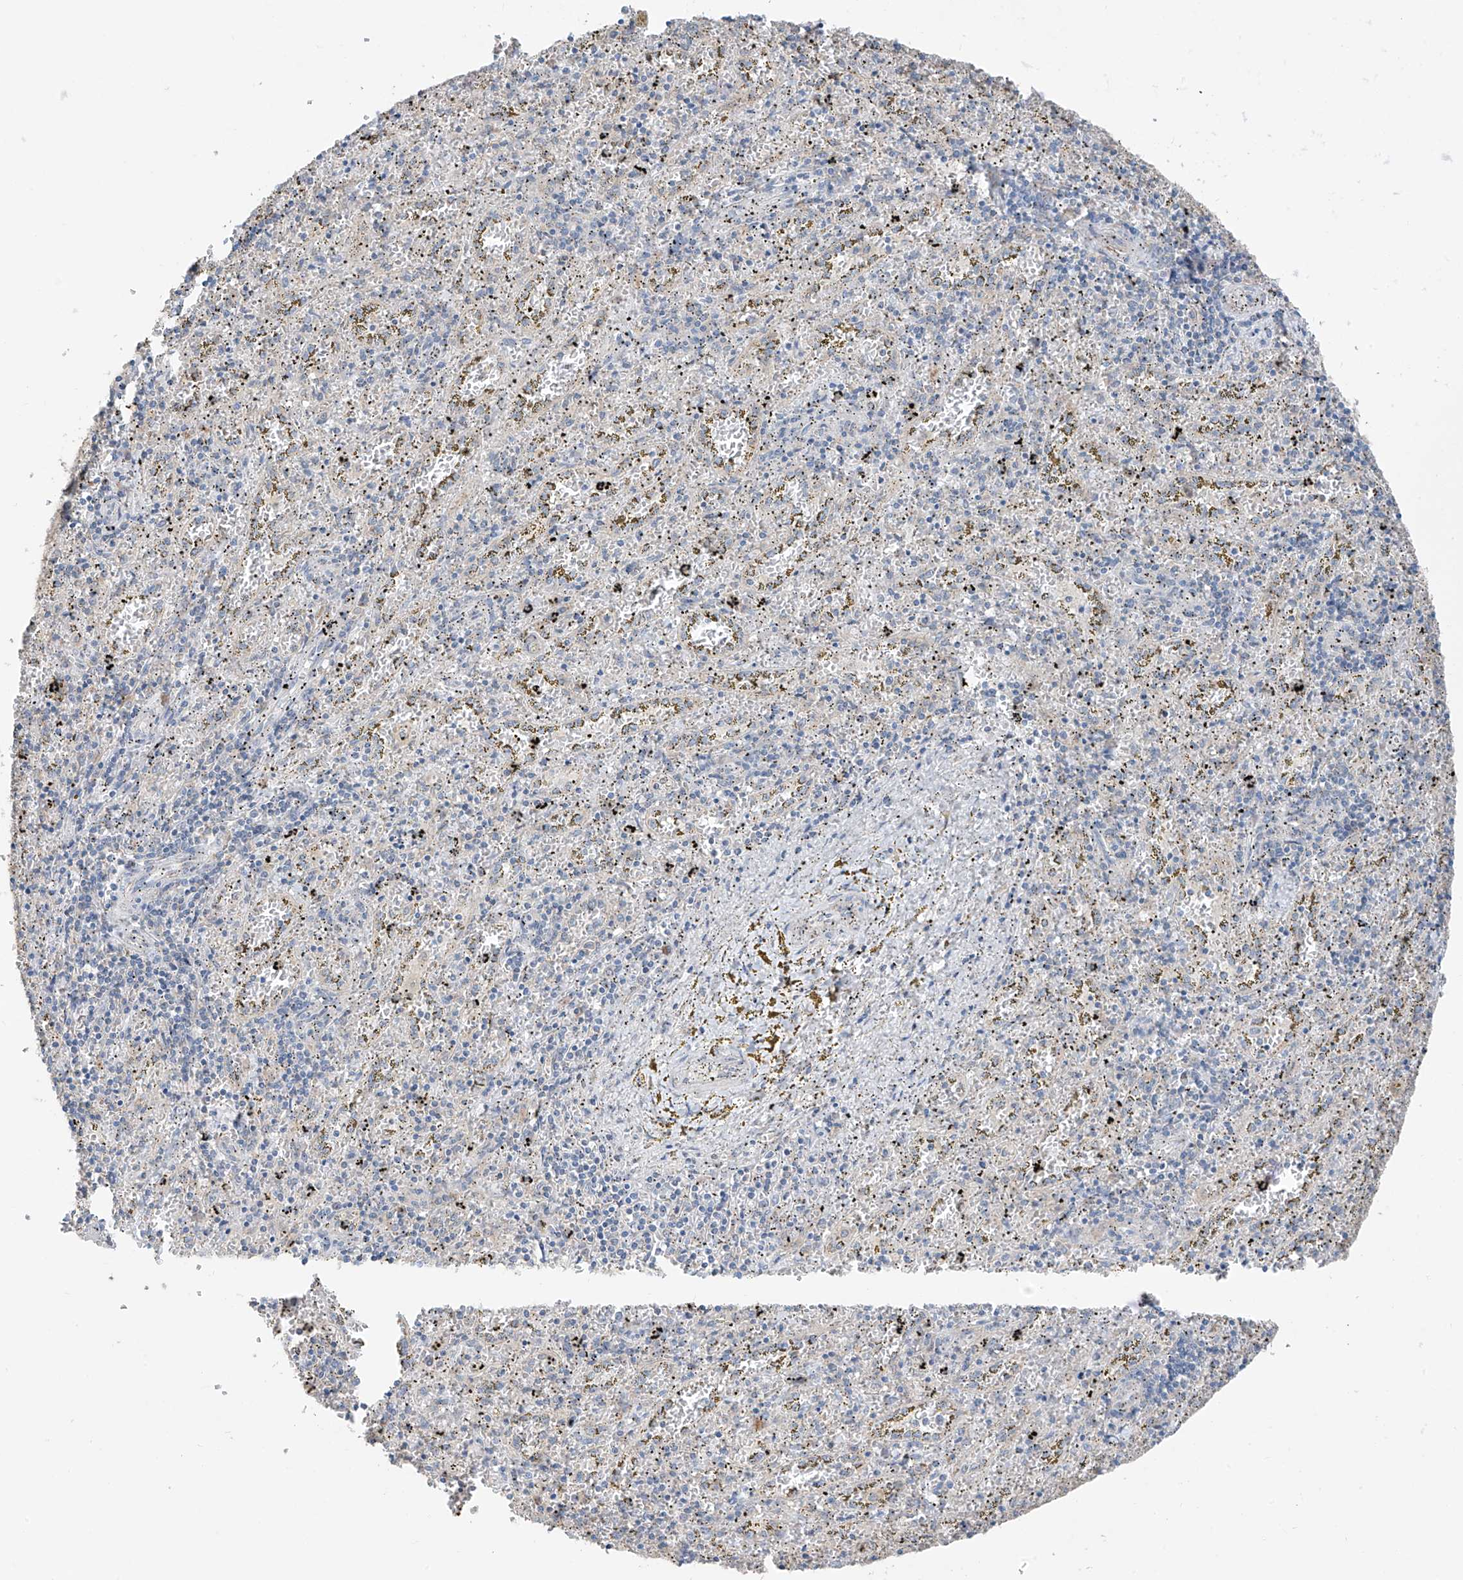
{"staining": {"intensity": "weak", "quantity": "<25%", "location": "cytoplasmic/membranous"}, "tissue": "spleen", "cell_type": "Cells in red pulp", "image_type": "normal", "snomed": [{"axis": "morphology", "description": "Normal tissue, NOS"}, {"axis": "topography", "description": "Spleen"}], "caption": "Immunohistochemical staining of benign spleen demonstrates no significant staining in cells in red pulp. The staining was performed using DAB (3,3'-diaminobenzidine) to visualize the protein expression in brown, while the nuclei were stained in blue with hematoxylin (Magnification: 20x).", "gene": "RPL4", "patient": {"sex": "male", "age": 11}}